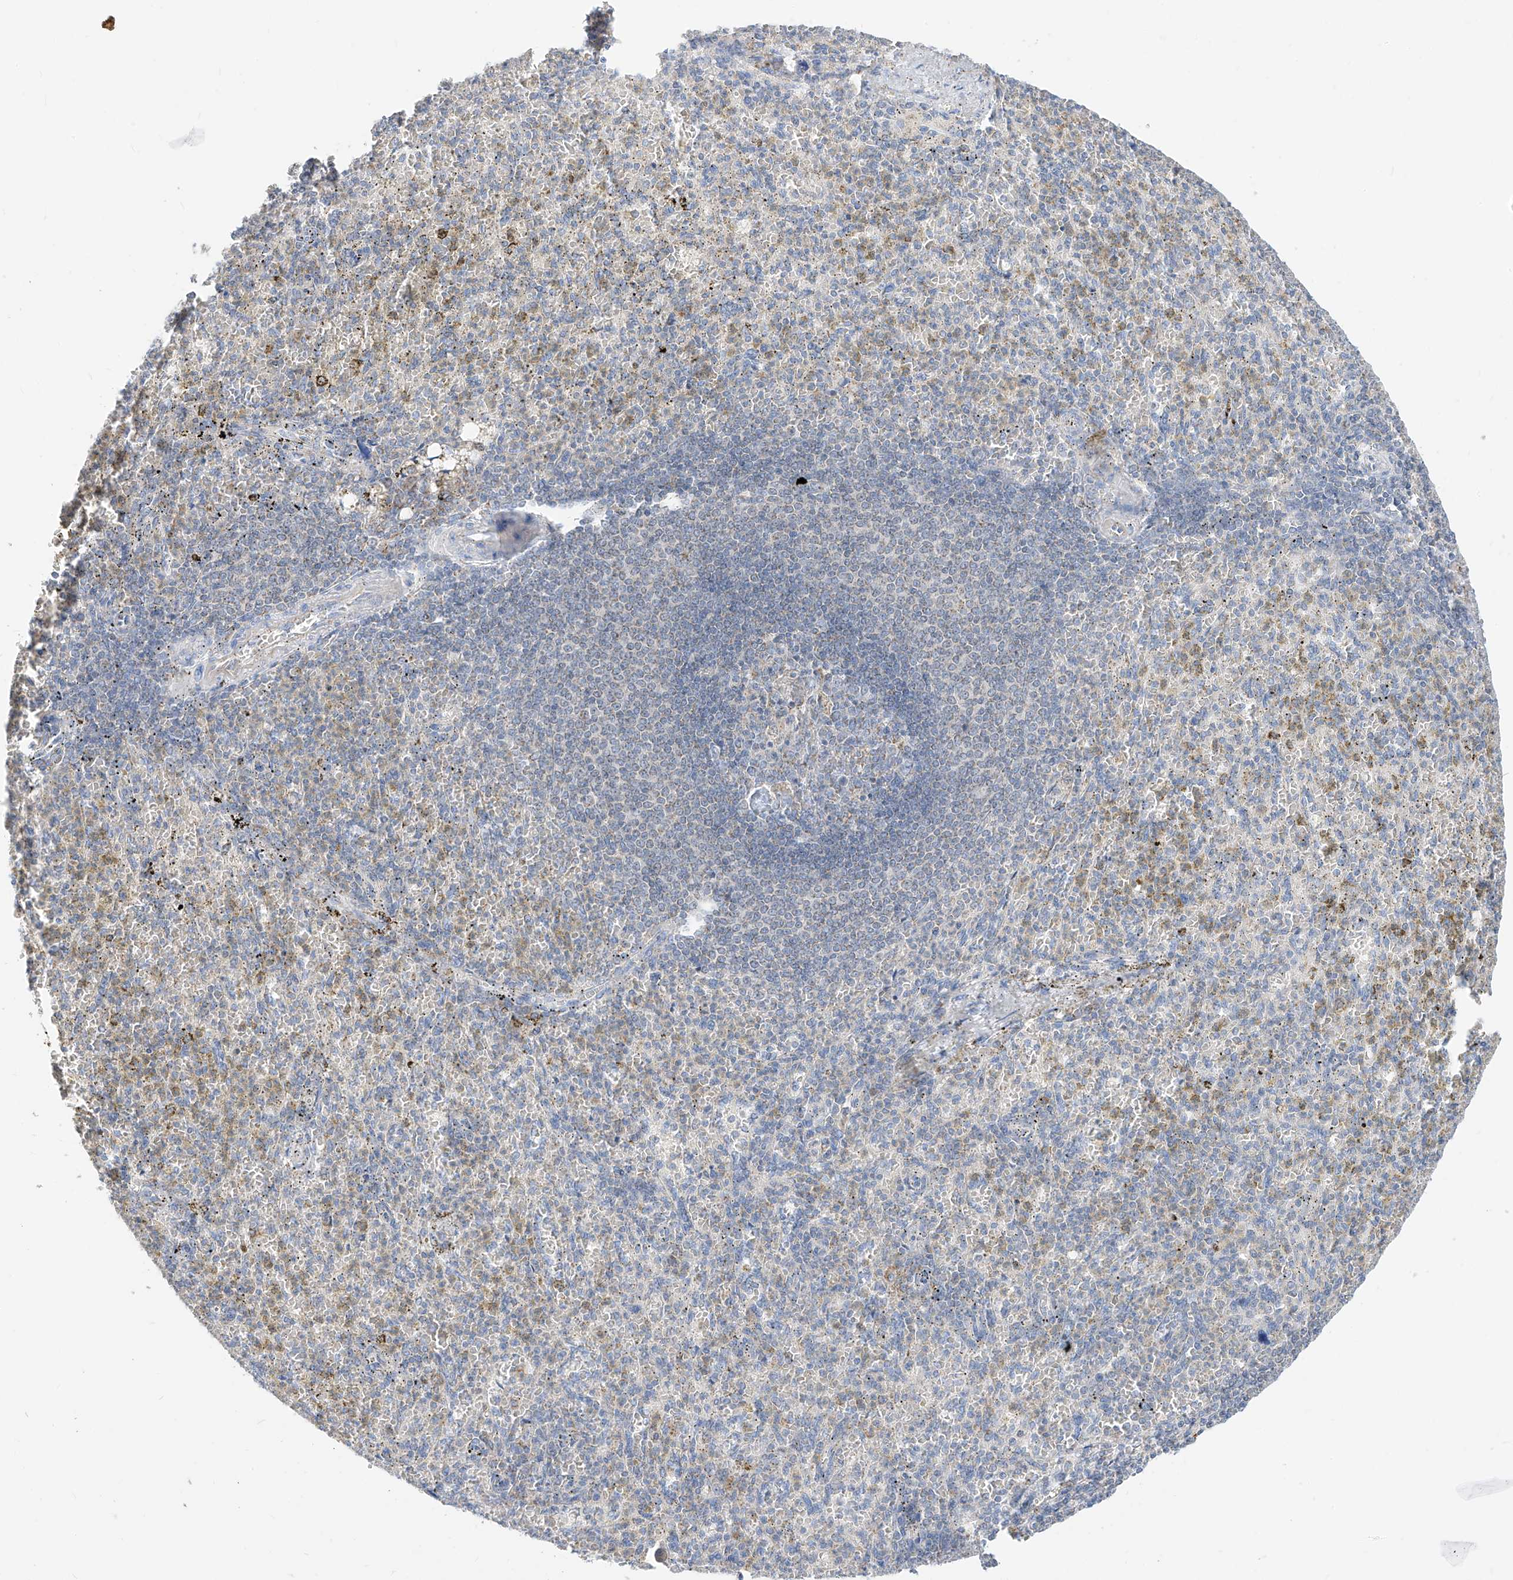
{"staining": {"intensity": "weak", "quantity": "25%-75%", "location": "cytoplasmic/membranous"}, "tissue": "spleen", "cell_type": "Cells in red pulp", "image_type": "normal", "snomed": [{"axis": "morphology", "description": "Normal tissue, NOS"}, {"axis": "topography", "description": "Spleen"}], "caption": "DAB (3,3'-diaminobenzidine) immunohistochemical staining of benign spleen reveals weak cytoplasmic/membranous protein positivity in approximately 25%-75% of cells in red pulp. (DAB IHC, brown staining for protein, blue staining for nuclei).", "gene": "RASA2", "patient": {"sex": "female", "age": 74}}